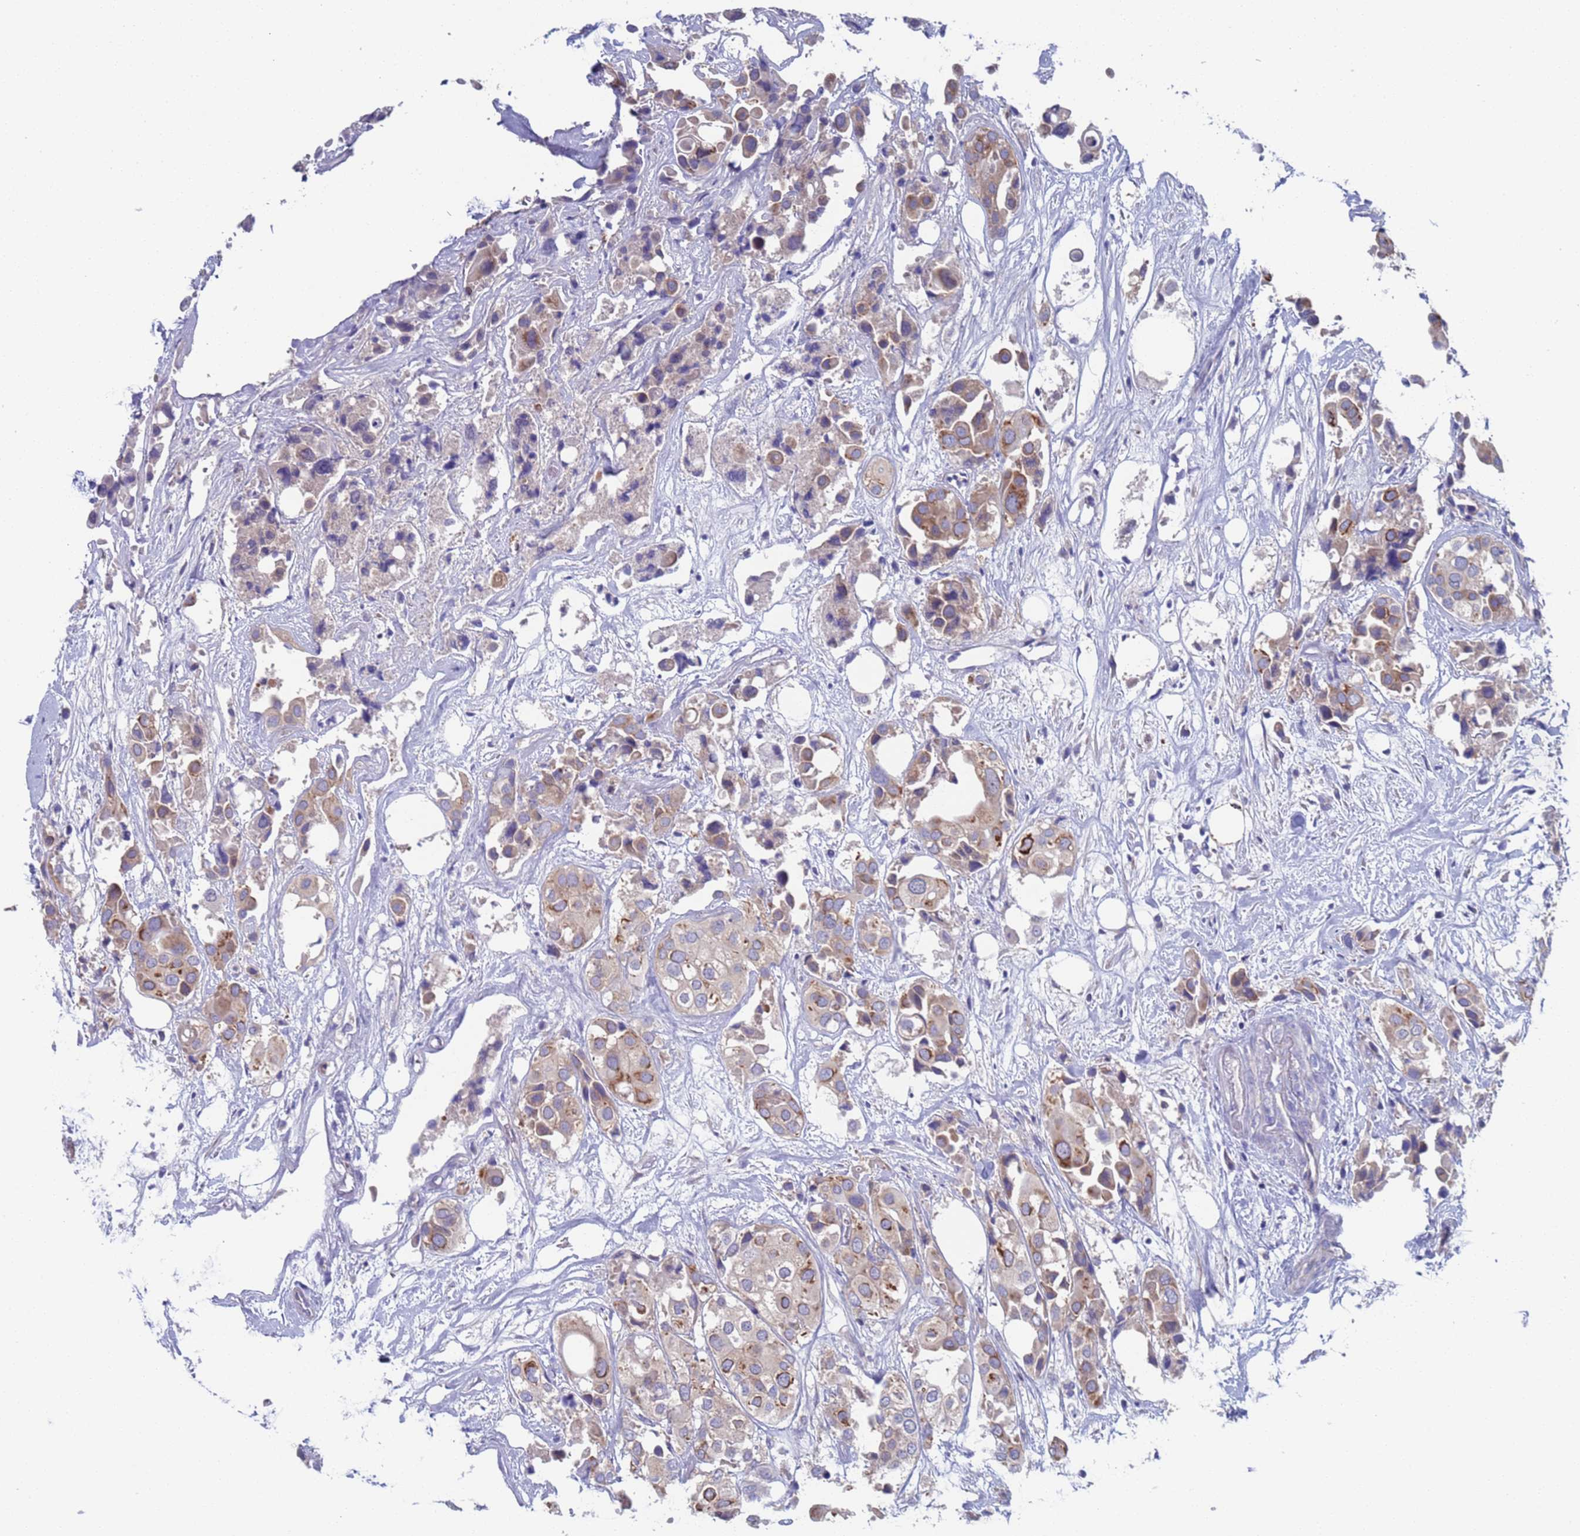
{"staining": {"intensity": "moderate", "quantity": "<25%", "location": "cytoplasmic/membranous"}, "tissue": "urothelial cancer", "cell_type": "Tumor cells", "image_type": "cancer", "snomed": [{"axis": "morphology", "description": "Urothelial carcinoma, High grade"}, {"axis": "topography", "description": "Urinary bladder"}], "caption": "An image of high-grade urothelial carcinoma stained for a protein demonstrates moderate cytoplasmic/membranous brown staining in tumor cells.", "gene": "PET117", "patient": {"sex": "male", "age": 64}}